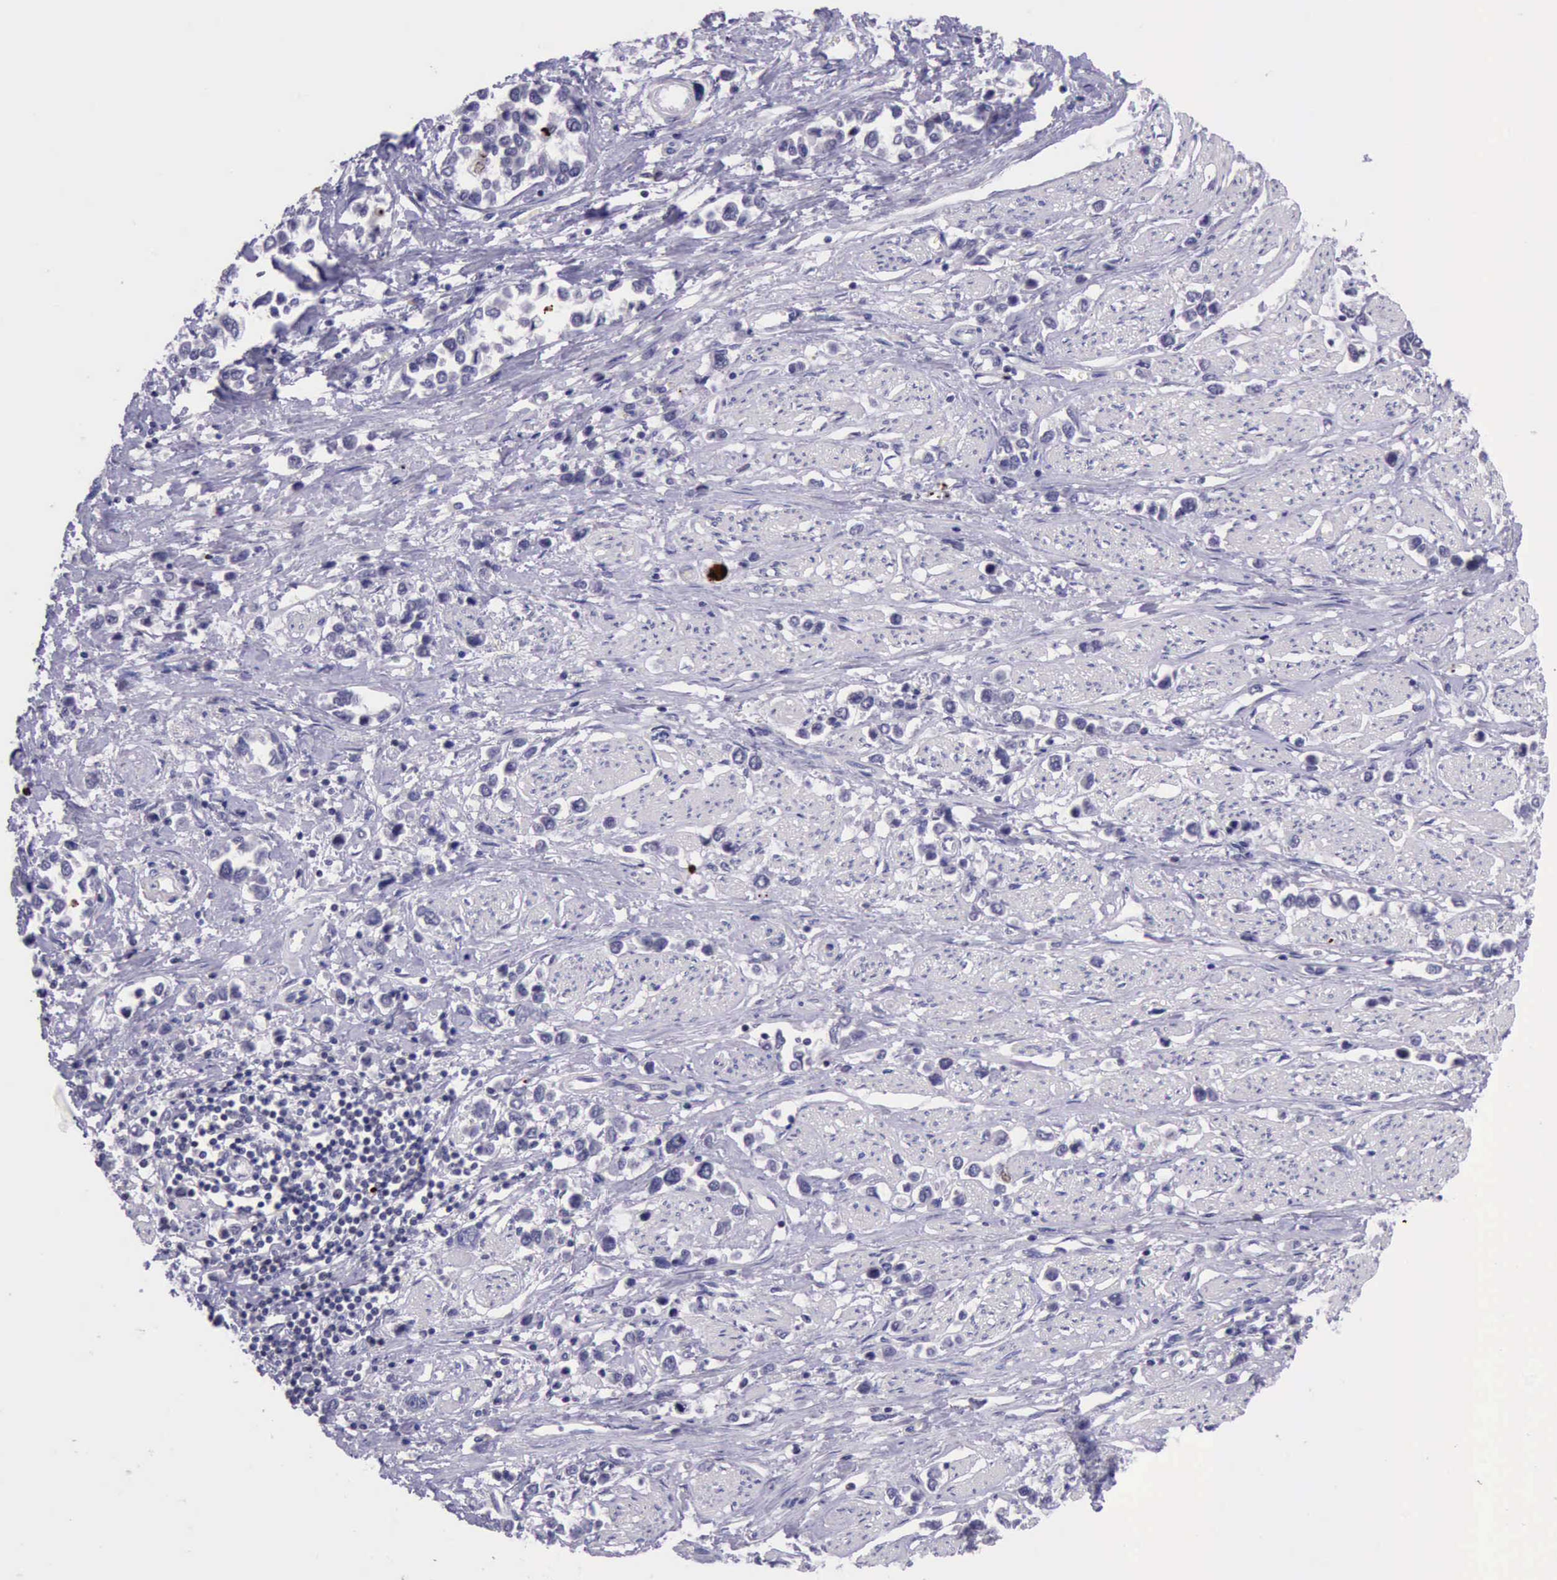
{"staining": {"intensity": "negative", "quantity": "none", "location": "none"}, "tissue": "stomach cancer", "cell_type": "Tumor cells", "image_type": "cancer", "snomed": [{"axis": "morphology", "description": "Adenocarcinoma, NOS"}, {"axis": "topography", "description": "Stomach, upper"}], "caption": "Photomicrograph shows no protein positivity in tumor cells of stomach cancer (adenocarcinoma) tissue.", "gene": "PARP1", "patient": {"sex": "male", "age": 76}}